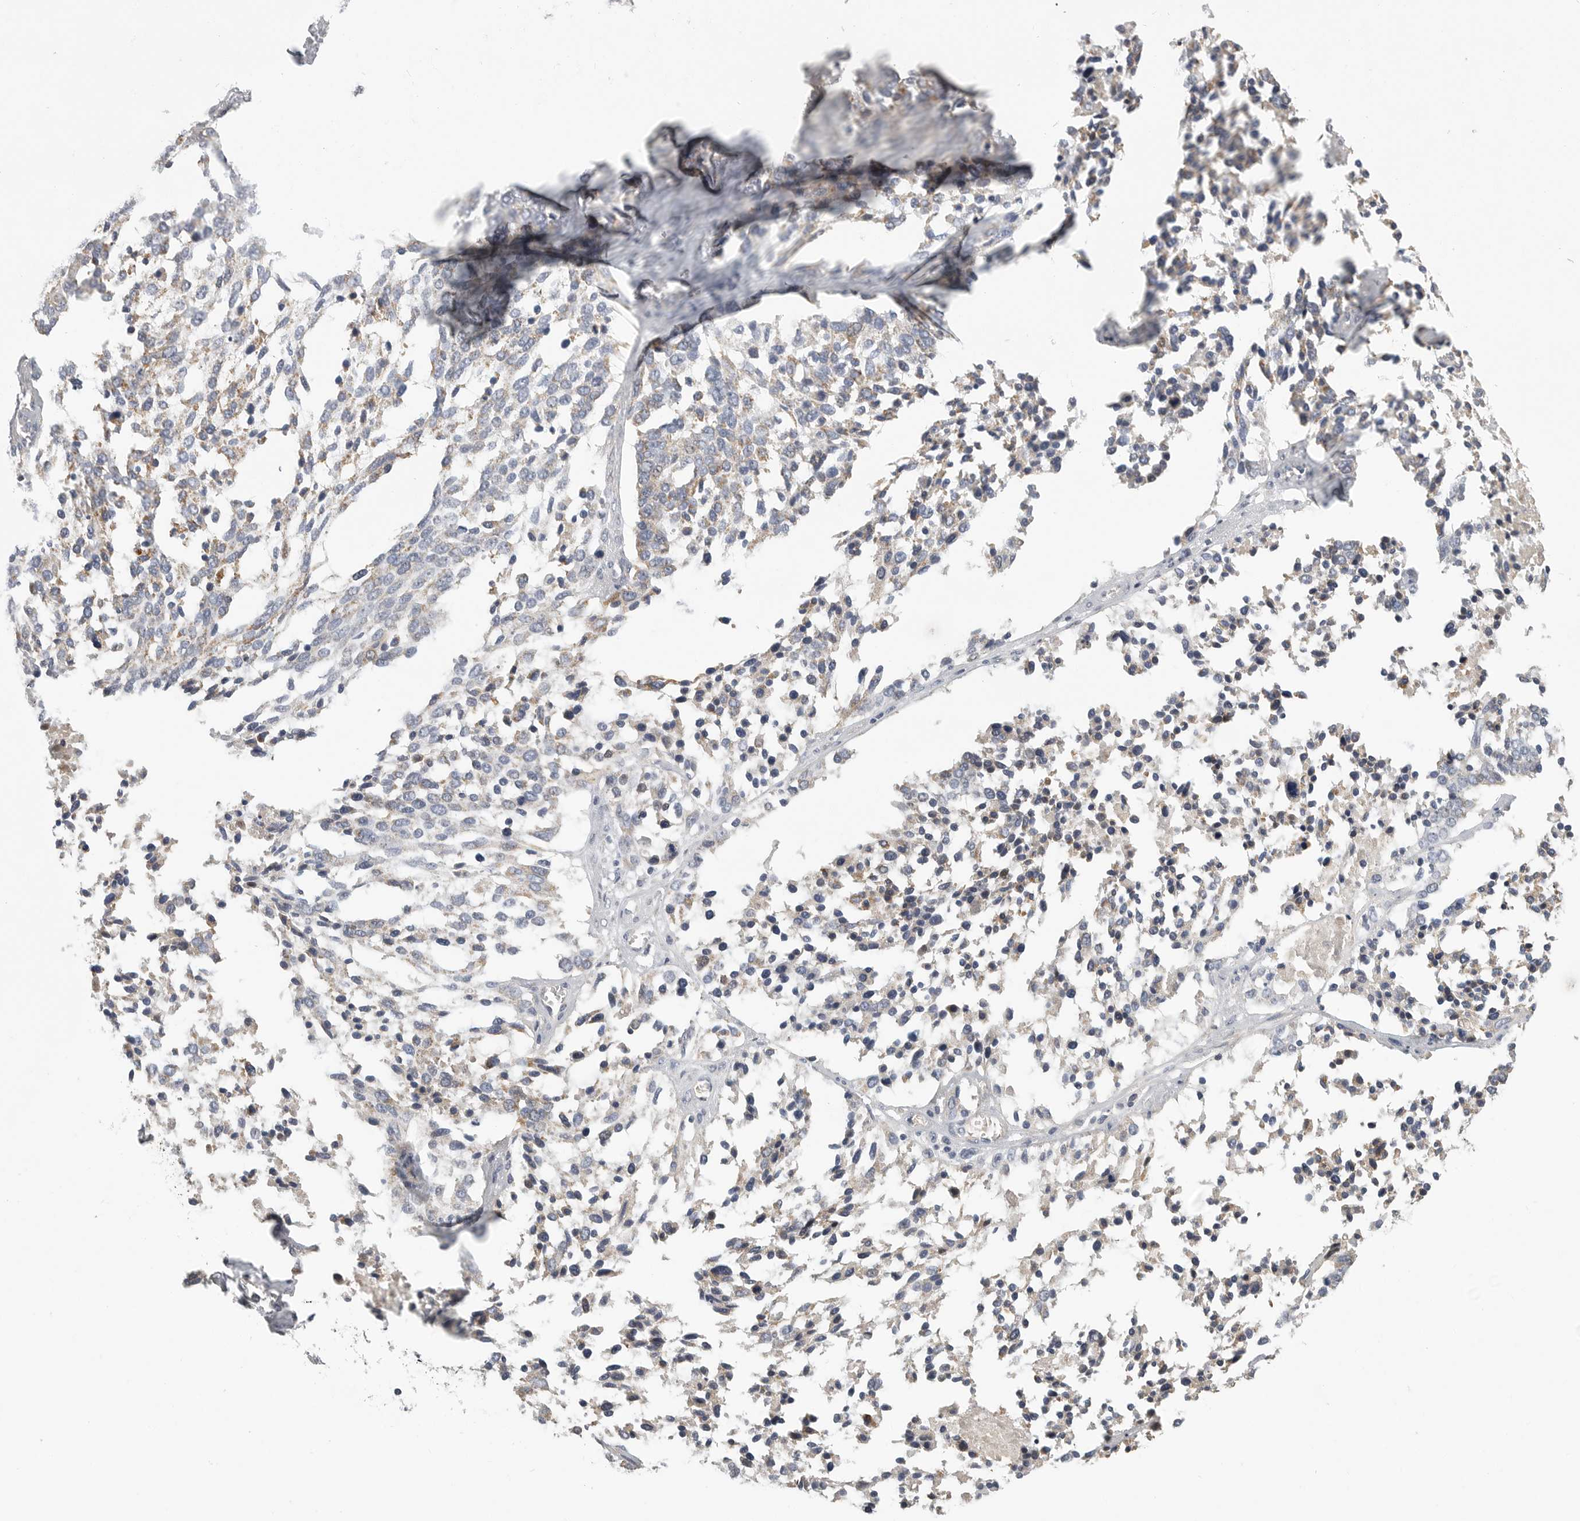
{"staining": {"intensity": "weak", "quantity": ">75%", "location": "cytoplasmic/membranous"}, "tissue": "ovarian cancer", "cell_type": "Tumor cells", "image_type": "cancer", "snomed": [{"axis": "morphology", "description": "Cystadenocarcinoma, serous, NOS"}, {"axis": "topography", "description": "Ovary"}], "caption": "A micrograph showing weak cytoplasmic/membranous expression in approximately >75% of tumor cells in ovarian cancer, as visualized by brown immunohistochemical staining.", "gene": "SDC3", "patient": {"sex": "female", "age": 44}}